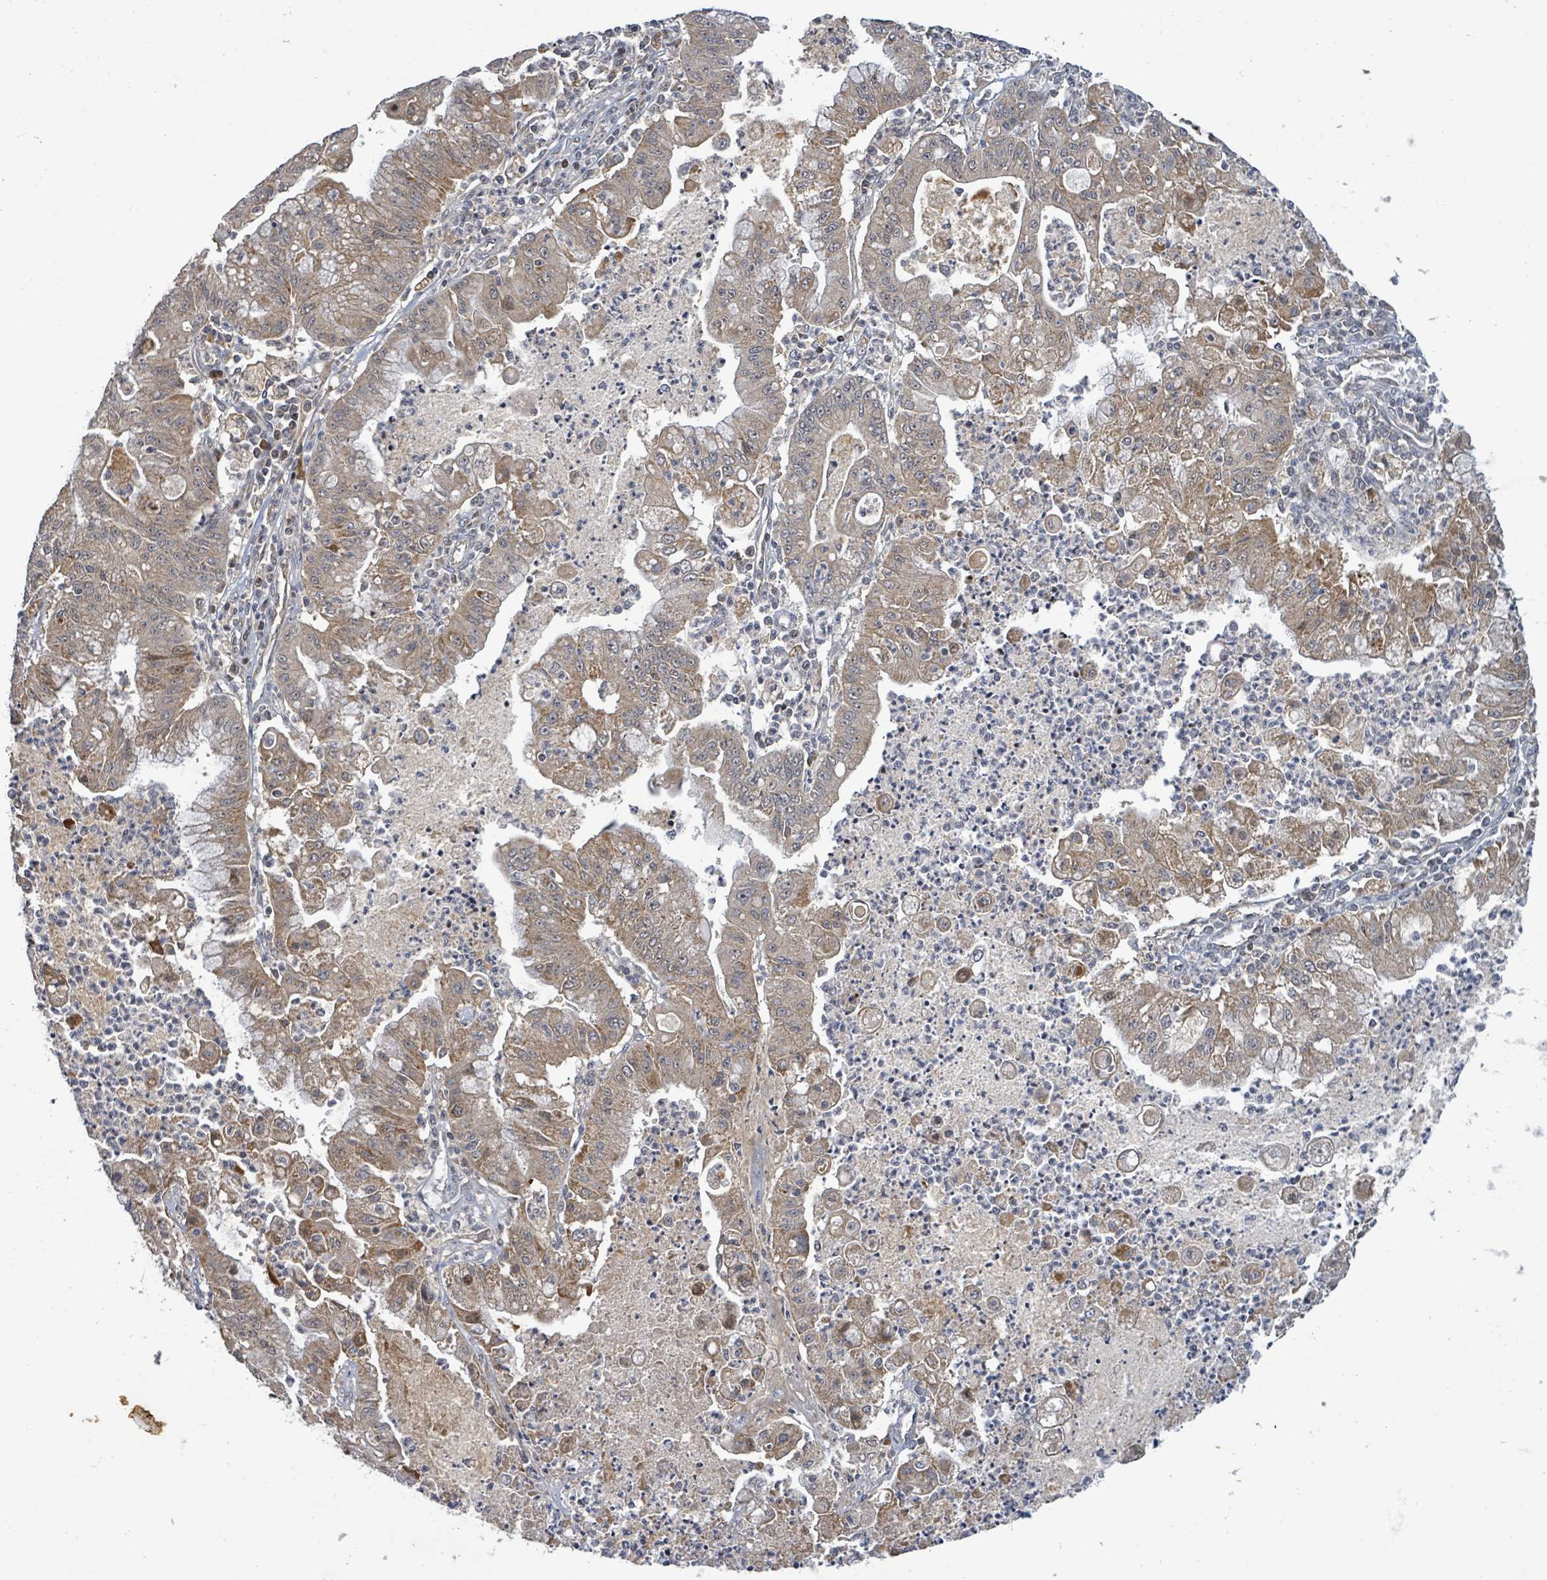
{"staining": {"intensity": "moderate", "quantity": ">75%", "location": "cytoplasmic/membranous"}, "tissue": "ovarian cancer", "cell_type": "Tumor cells", "image_type": "cancer", "snomed": [{"axis": "morphology", "description": "Cystadenocarcinoma, mucinous, NOS"}, {"axis": "topography", "description": "Ovary"}], "caption": "The histopathology image demonstrates staining of ovarian mucinous cystadenocarcinoma, revealing moderate cytoplasmic/membranous protein staining (brown color) within tumor cells.", "gene": "ITGA11", "patient": {"sex": "female", "age": 70}}